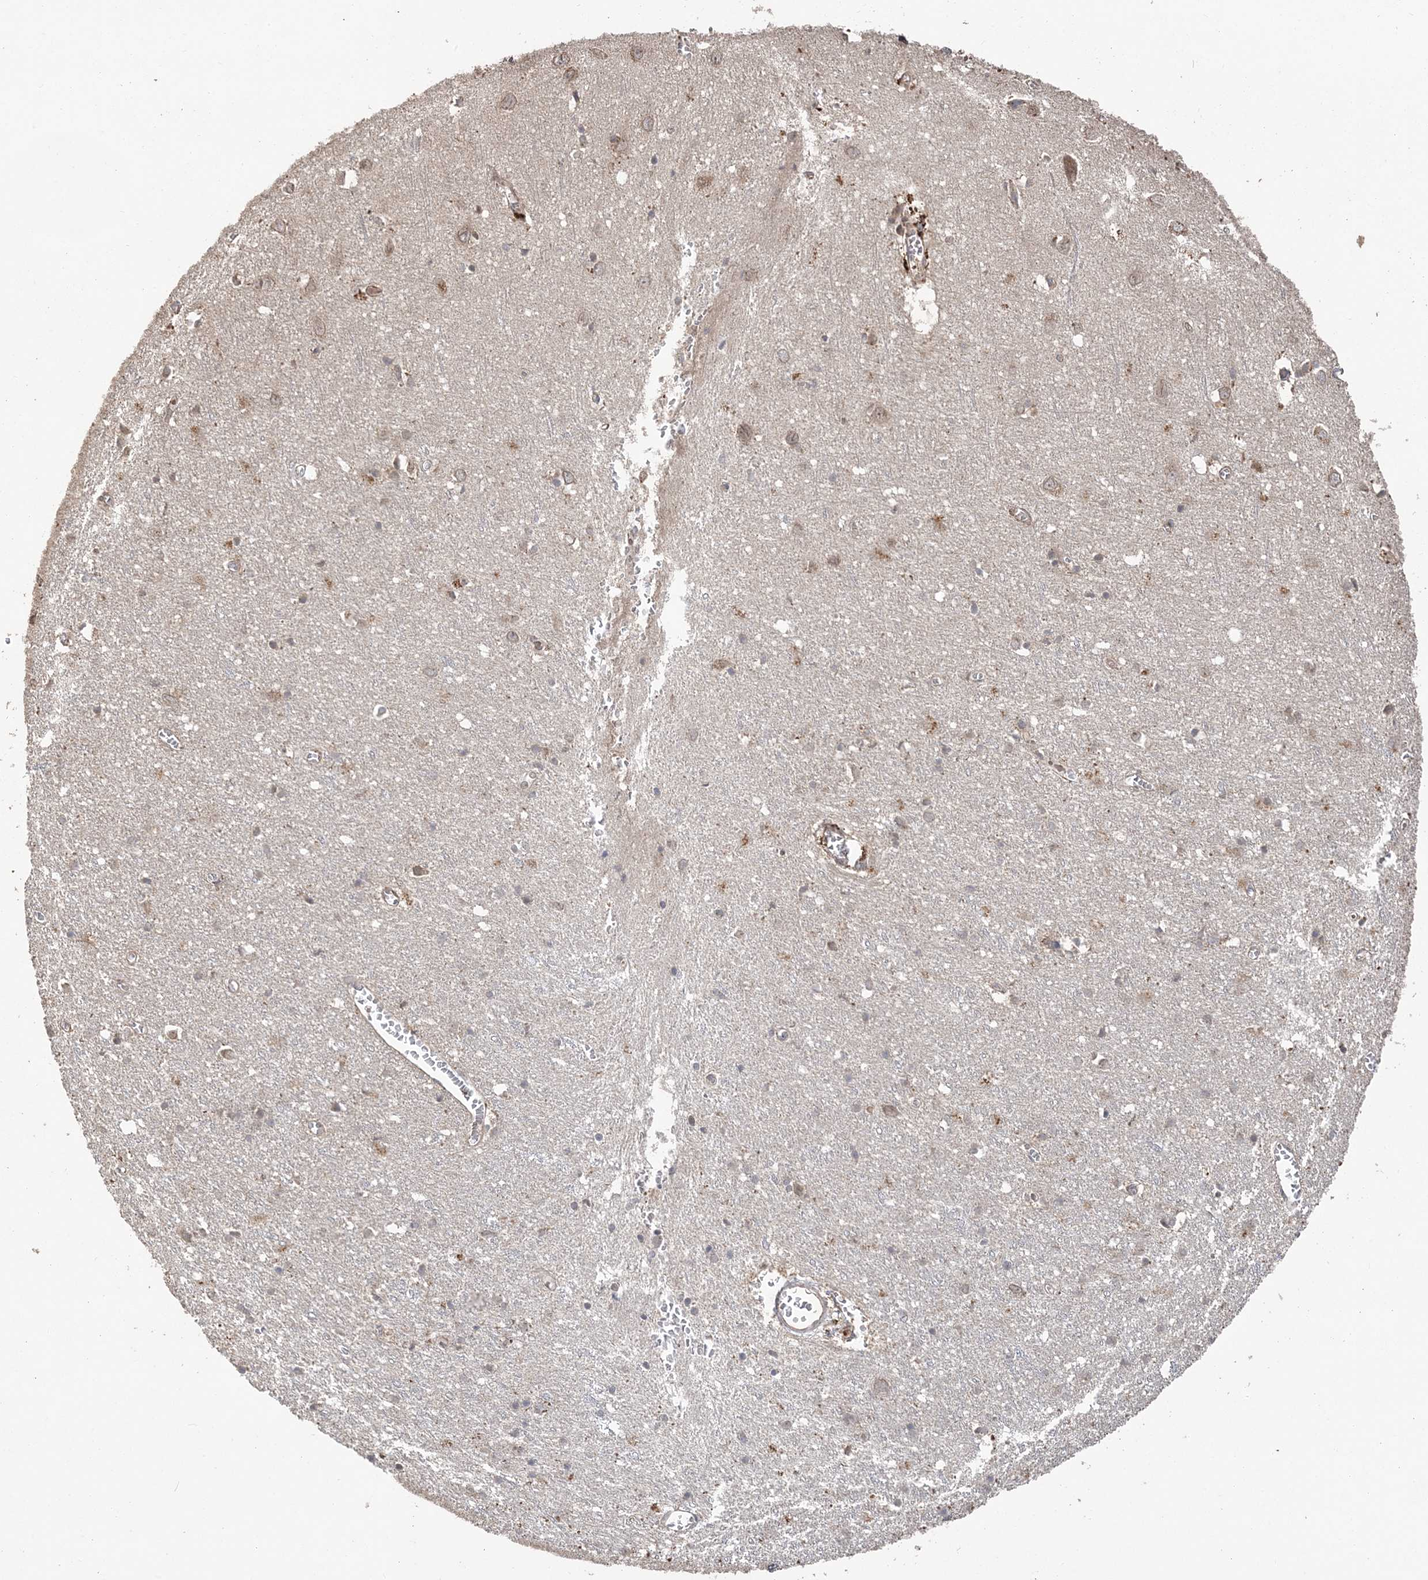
{"staining": {"intensity": "negative", "quantity": "none", "location": "none"}, "tissue": "cerebral cortex", "cell_type": "Endothelial cells", "image_type": "normal", "snomed": [{"axis": "morphology", "description": "Normal tissue, NOS"}, {"axis": "topography", "description": "Cerebral cortex"}], "caption": "Endothelial cells show no significant protein staining in unremarkable cerebral cortex. (Immunohistochemistry, brightfield microscopy, high magnification).", "gene": "HERPUD1", "patient": {"sex": "female", "age": 64}}